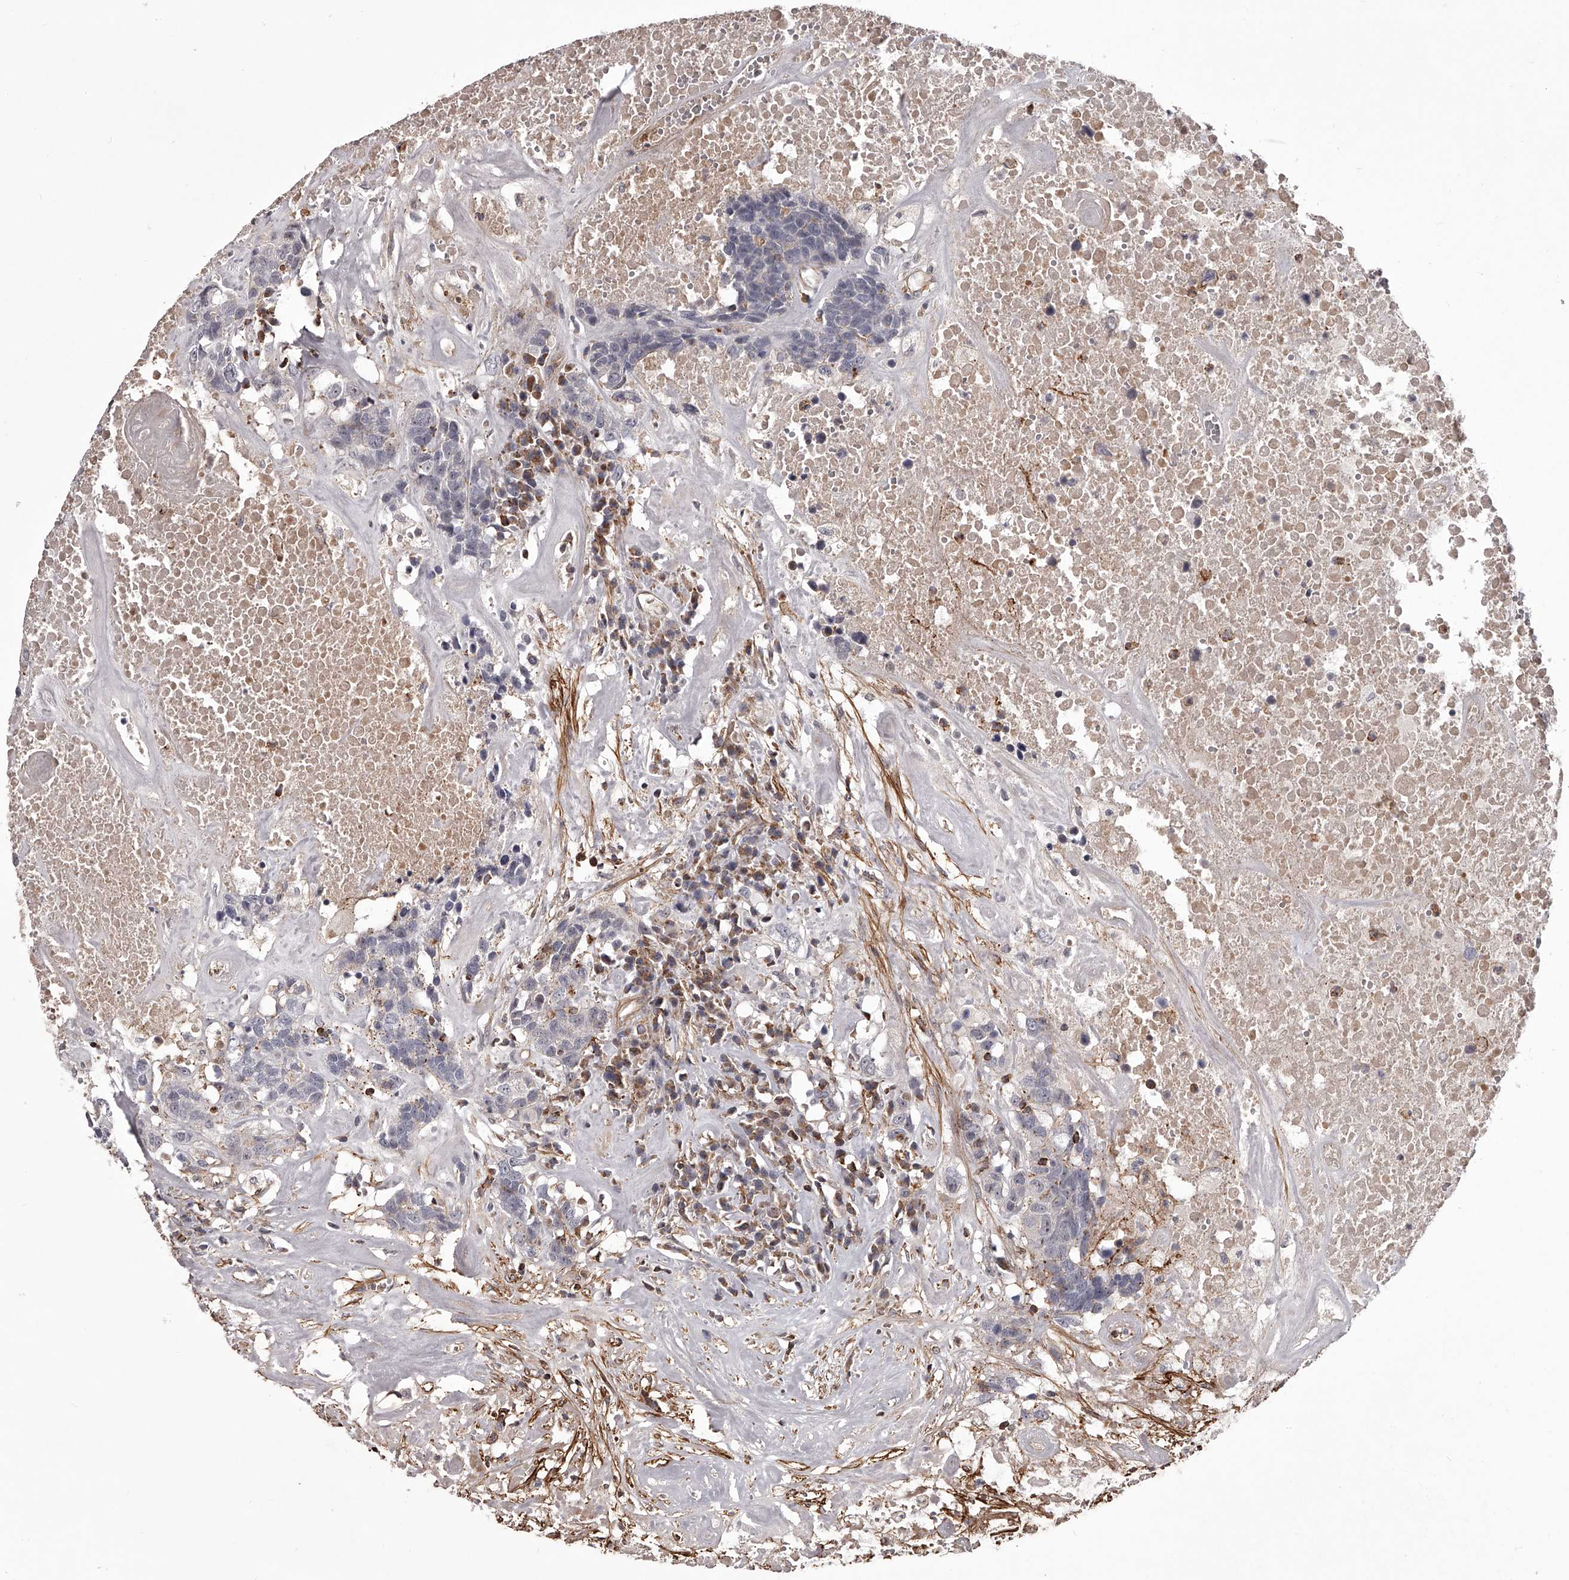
{"staining": {"intensity": "negative", "quantity": "none", "location": "none"}, "tissue": "head and neck cancer", "cell_type": "Tumor cells", "image_type": "cancer", "snomed": [{"axis": "morphology", "description": "Squamous cell carcinoma, NOS"}, {"axis": "topography", "description": "Head-Neck"}], "caption": "Human head and neck cancer stained for a protein using immunohistochemistry (IHC) shows no expression in tumor cells.", "gene": "RRP36", "patient": {"sex": "male", "age": 66}}